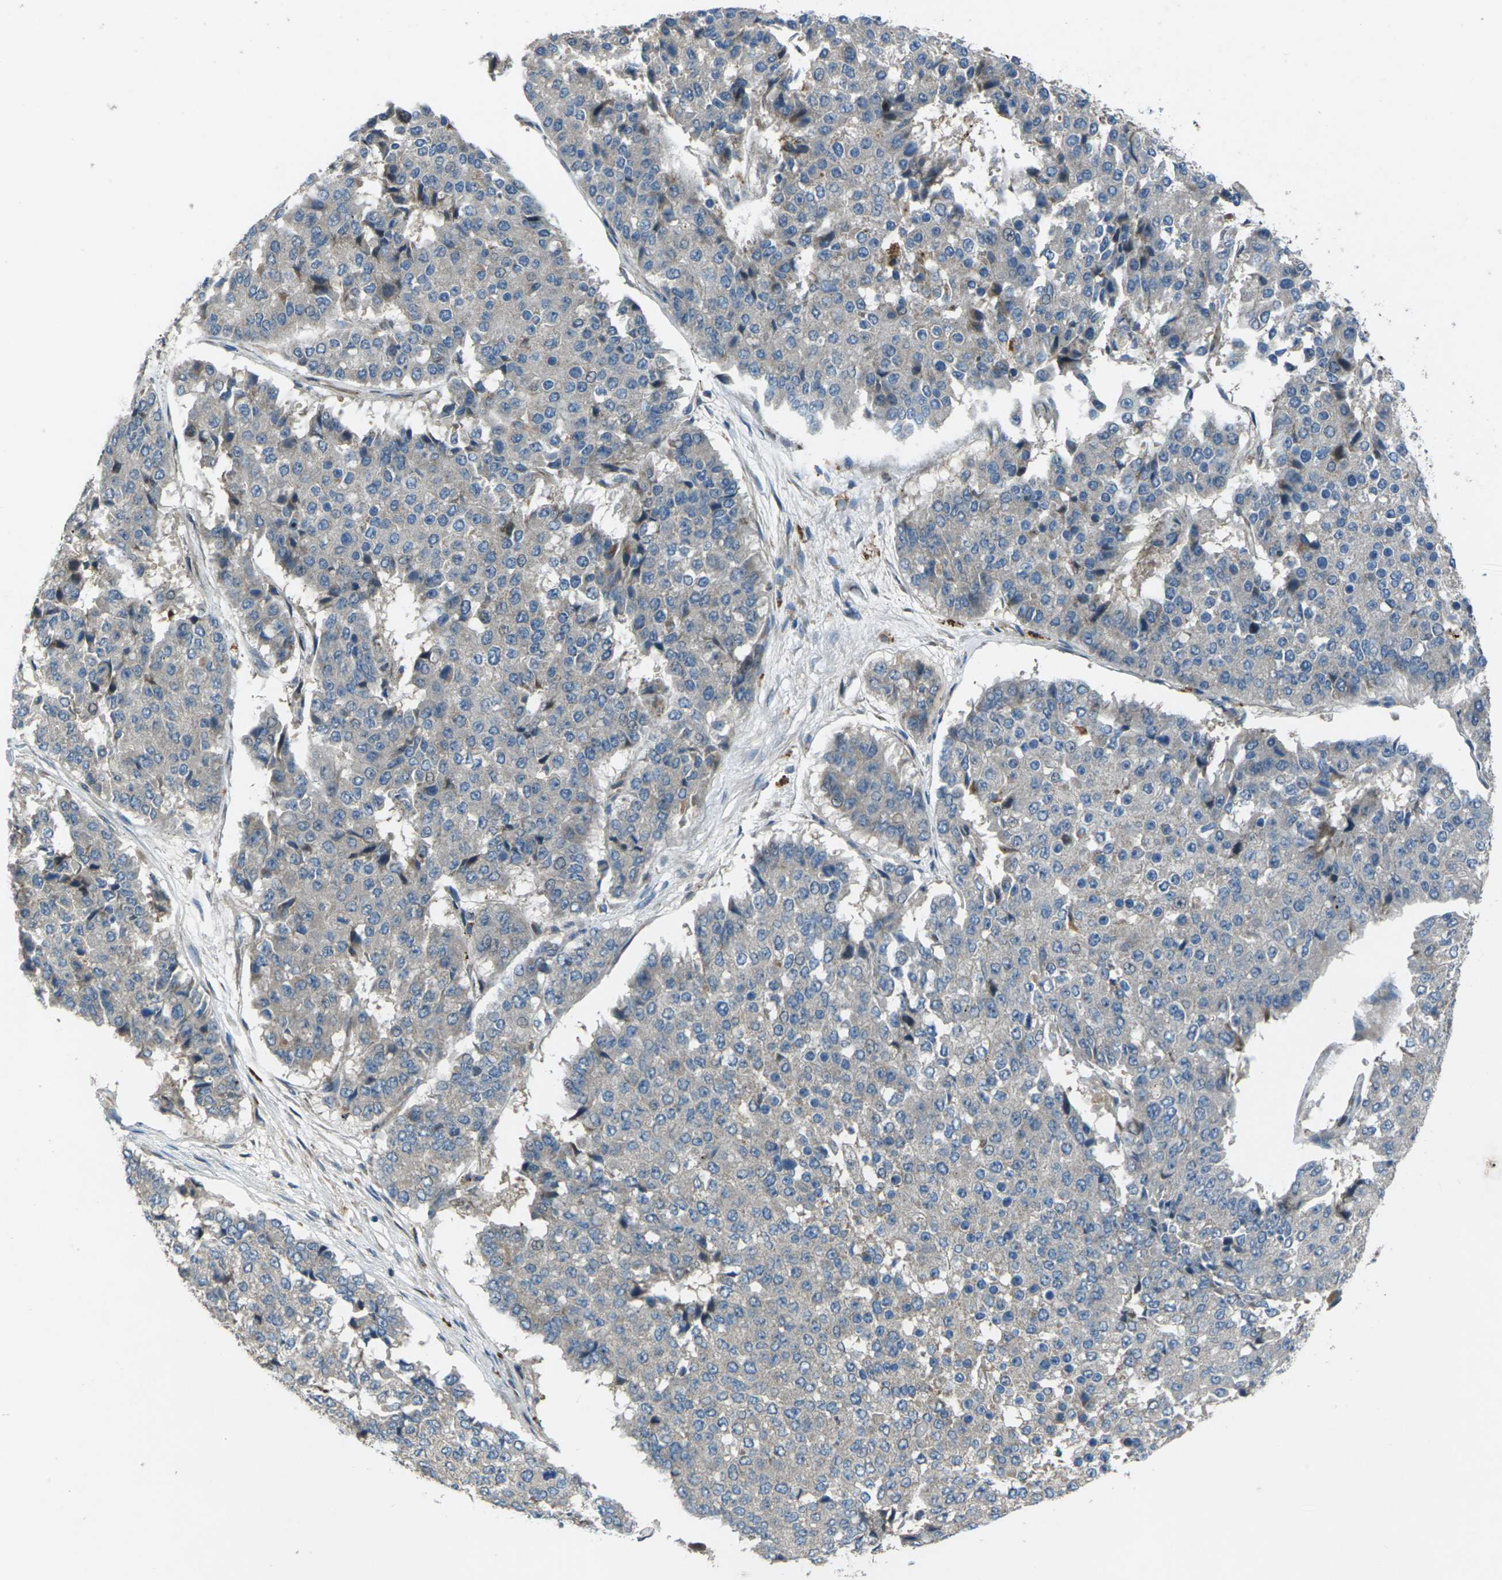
{"staining": {"intensity": "negative", "quantity": "none", "location": "none"}, "tissue": "pancreatic cancer", "cell_type": "Tumor cells", "image_type": "cancer", "snomed": [{"axis": "morphology", "description": "Adenocarcinoma, NOS"}, {"axis": "topography", "description": "Pancreas"}], "caption": "The micrograph exhibits no significant staining in tumor cells of pancreatic cancer.", "gene": "EDNRA", "patient": {"sex": "male", "age": 50}}